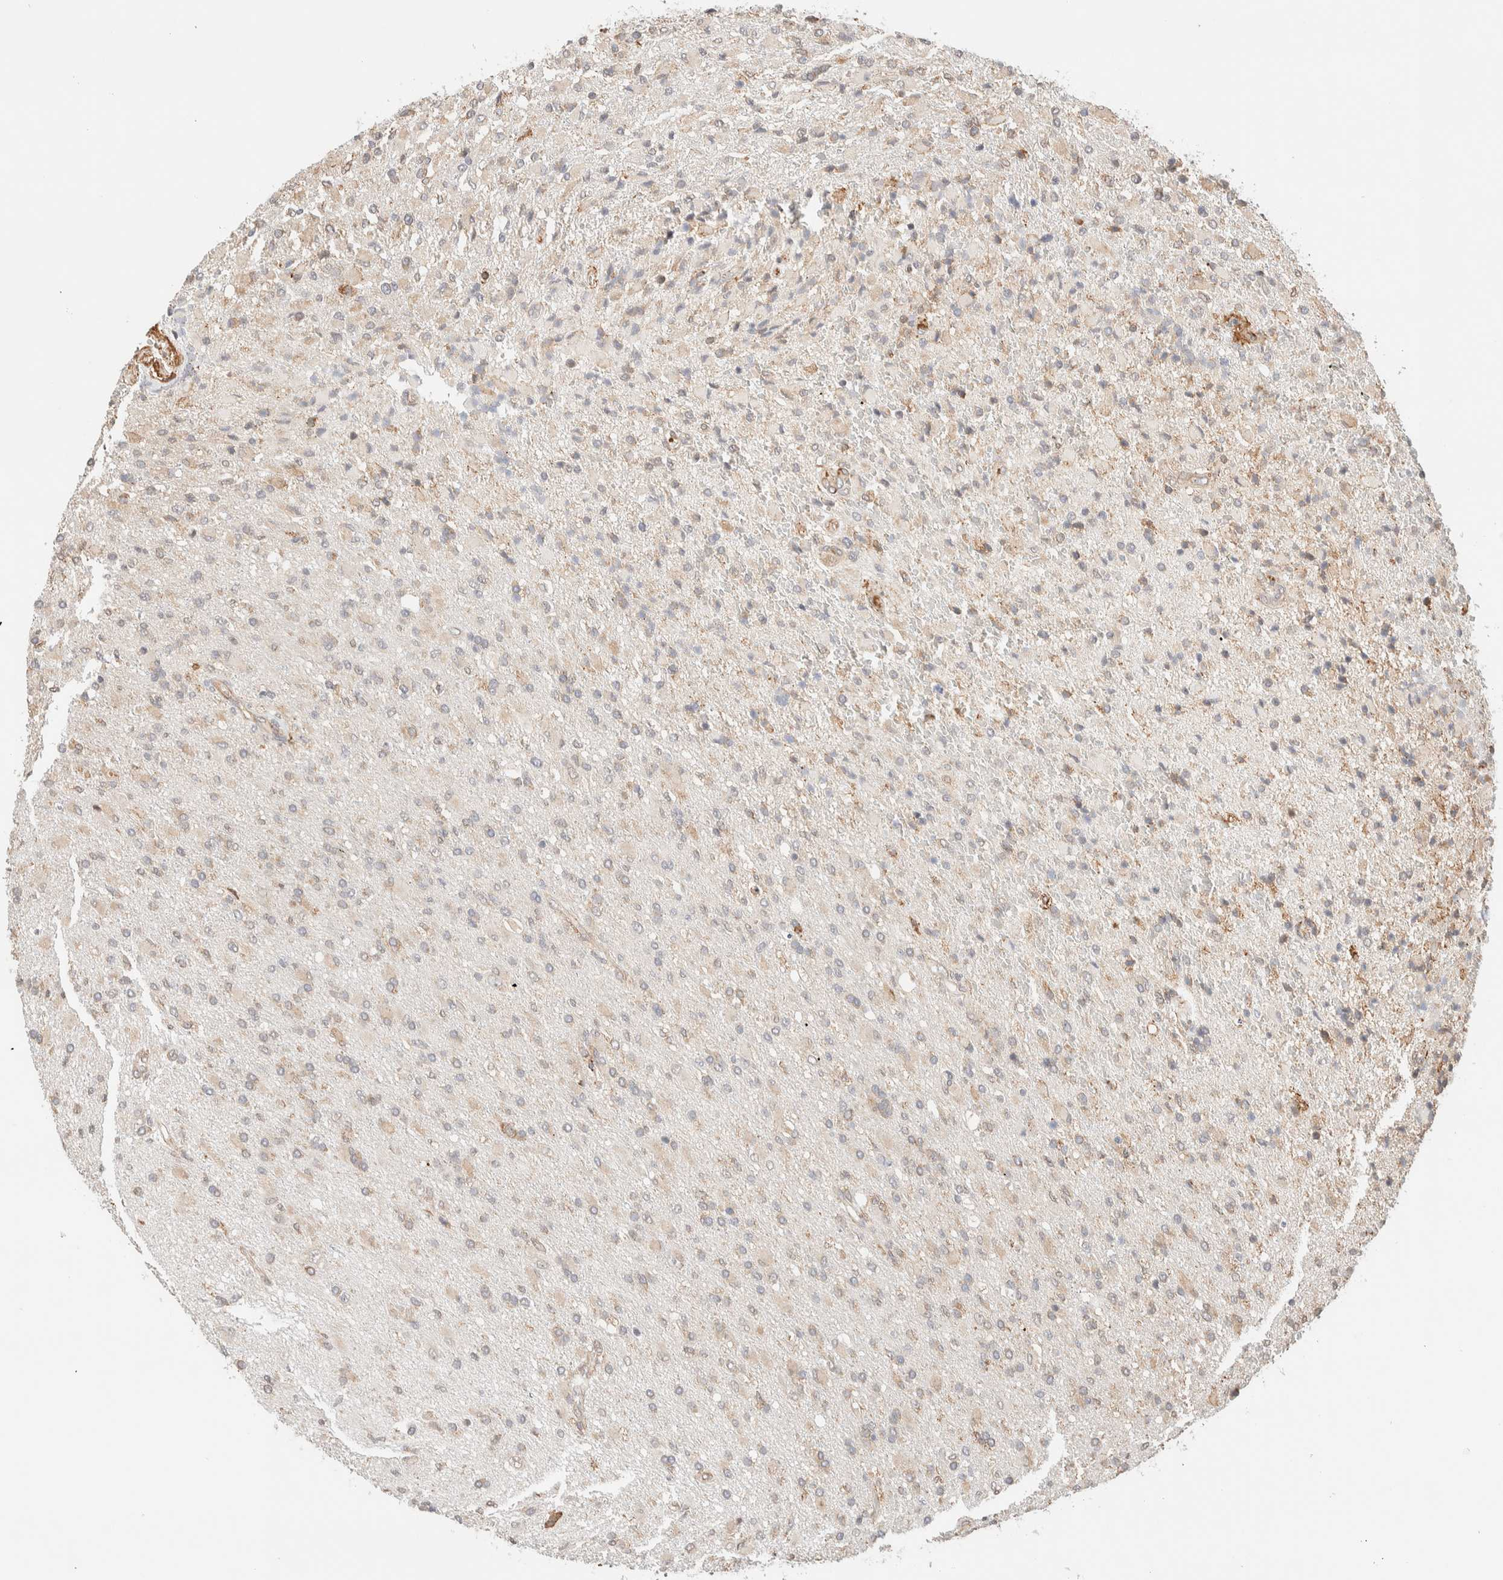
{"staining": {"intensity": "weak", "quantity": "25%-75%", "location": "cytoplasmic/membranous"}, "tissue": "glioma", "cell_type": "Tumor cells", "image_type": "cancer", "snomed": [{"axis": "morphology", "description": "Glioma, malignant, High grade"}, {"axis": "topography", "description": "Brain"}], "caption": "About 25%-75% of tumor cells in human malignant high-grade glioma display weak cytoplasmic/membranous protein staining as visualized by brown immunohistochemical staining.", "gene": "INTS1", "patient": {"sex": "male", "age": 71}}